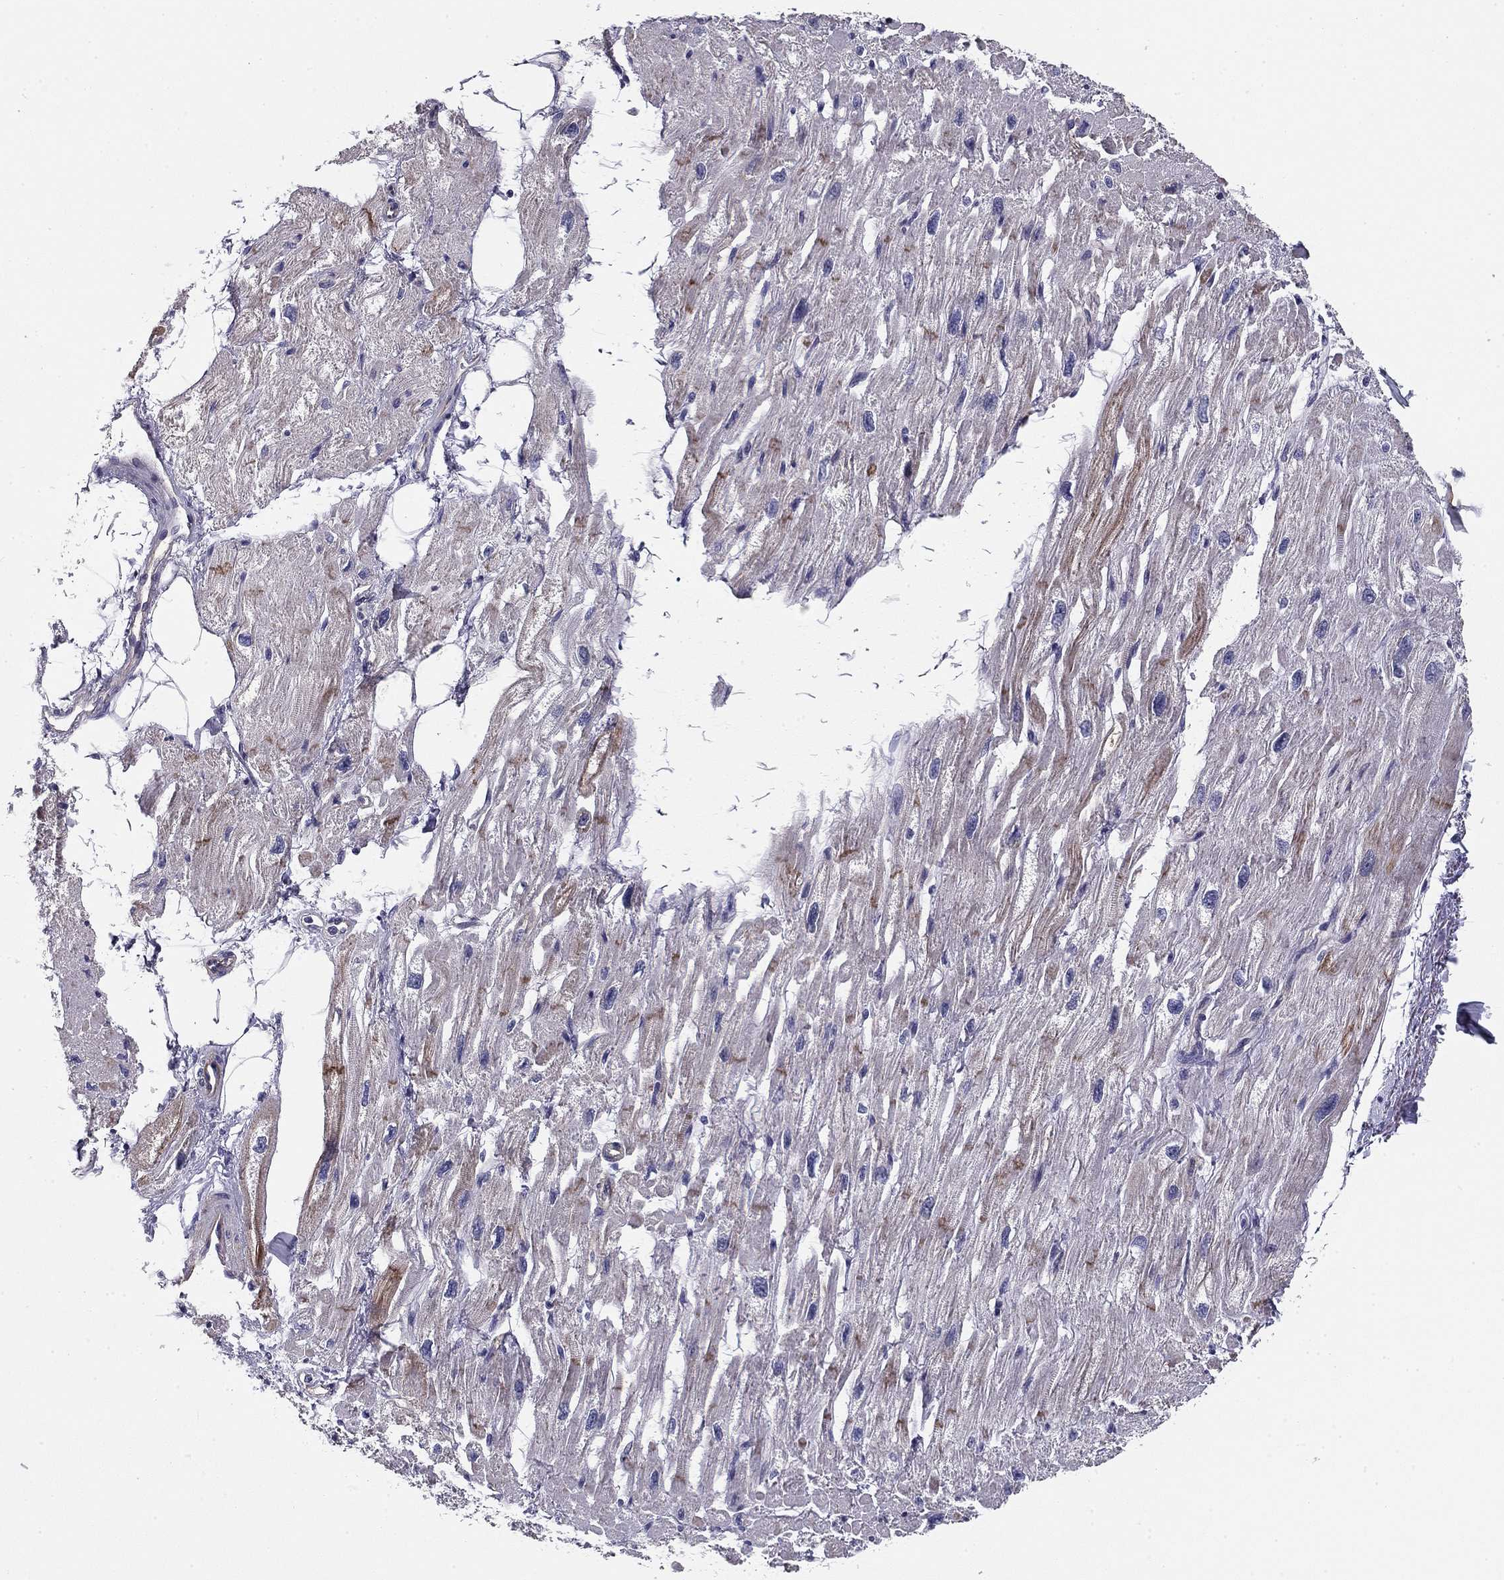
{"staining": {"intensity": "strong", "quantity": "<25%", "location": "cytoplasmic/membranous"}, "tissue": "heart muscle", "cell_type": "Cardiomyocytes", "image_type": "normal", "snomed": [{"axis": "morphology", "description": "Normal tissue, NOS"}, {"axis": "topography", "description": "Heart"}], "caption": "The photomicrograph demonstrates a brown stain indicating the presence of a protein in the cytoplasmic/membranous of cardiomyocytes in heart muscle.", "gene": "FLNC", "patient": {"sex": "male", "age": 66}}